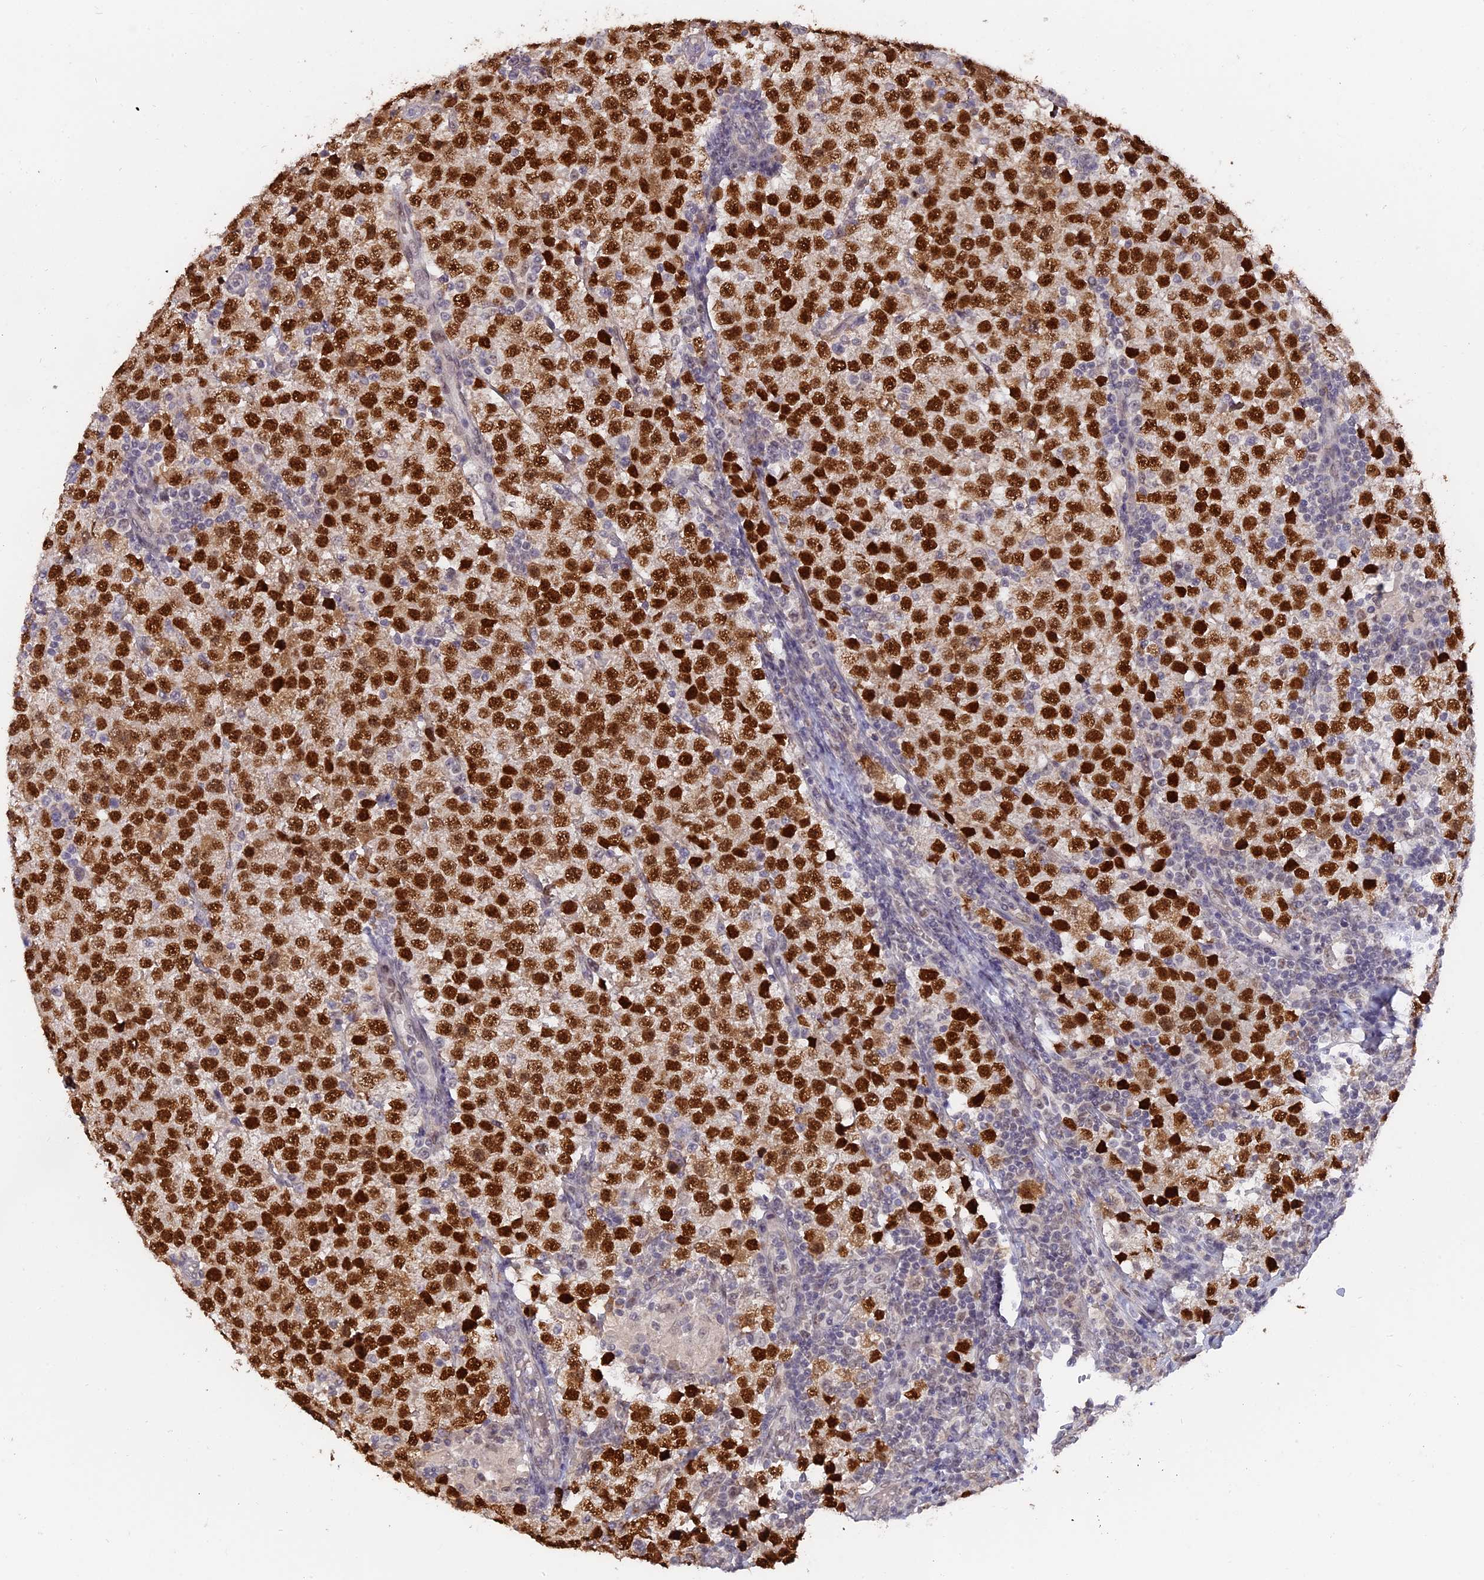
{"staining": {"intensity": "strong", "quantity": ">75%", "location": "nuclear"}, "tissue": "testis cancer", "cell_type": "Tumor cells", "image_type": "cancer", "snomed": [{"axis": "morphology", "description": "Seminoma, NOS"}, {"axis": "topography", "description": "Testis"}], "caption": "Testis seminoma stained with a protein marker exhibits strong staining in tumor cells.", "gene": "NR1H3", "patient": {"sex": "male", "age": 34}}